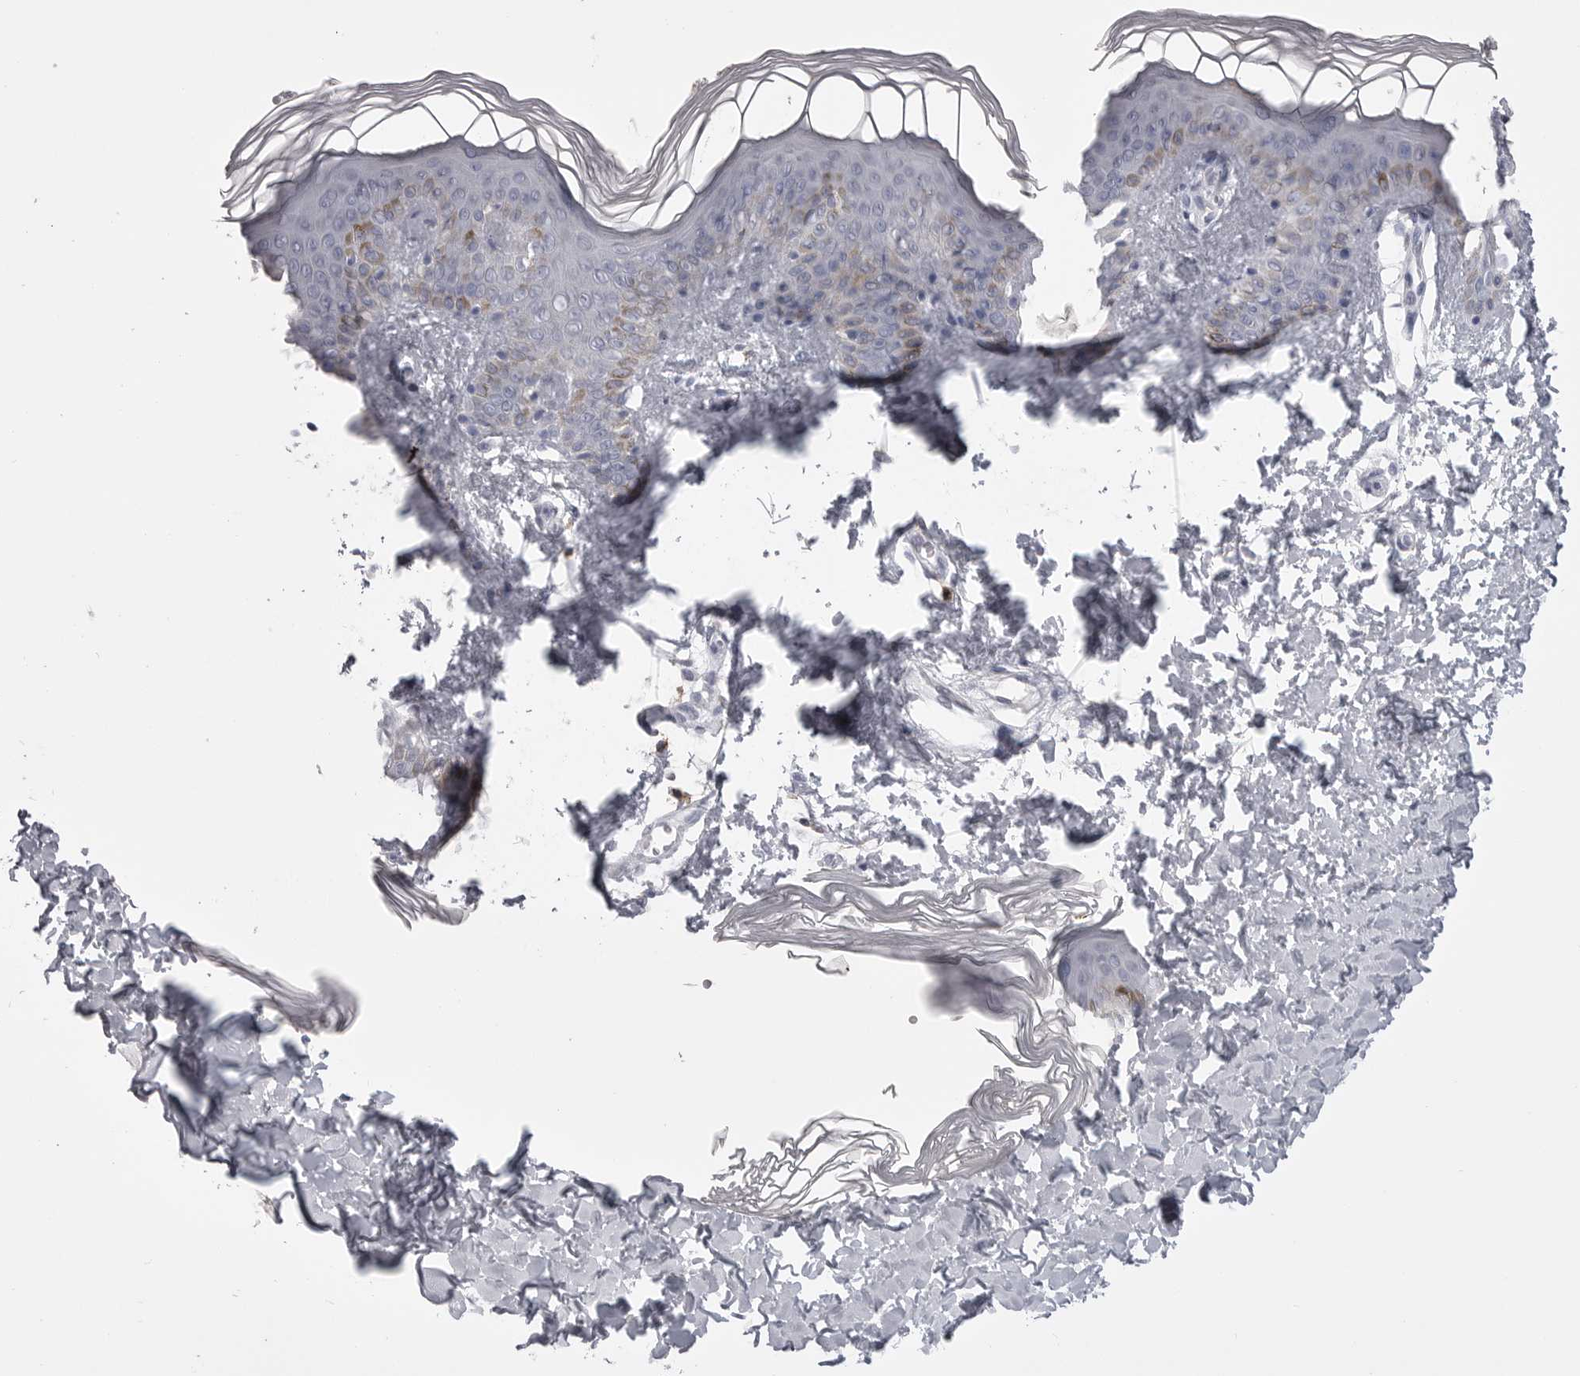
{"staining": {"intensity": "negative", "quantity": "none", "location": "none"}, "tissue": "skin", "cell_type": "Fibroblasts", "image_type": "normal", "snomed": [{"axis": "morphology", "description": "Normal tissue, NOS"}, {"axis": "morphology", "description": "Neoplasm, benign, NOS"}, {"axis": "topography", "description": "Skin"}, {"axis": "topography", "description": "Soft tissue"}], "caption": "High power microscopy histopathology image of an IHC photomicrograph of normal skin, revealing no significant staining in fibroblasts.", "gene": "ITGAL", "patient": {"sex": "male", "age": 26}}